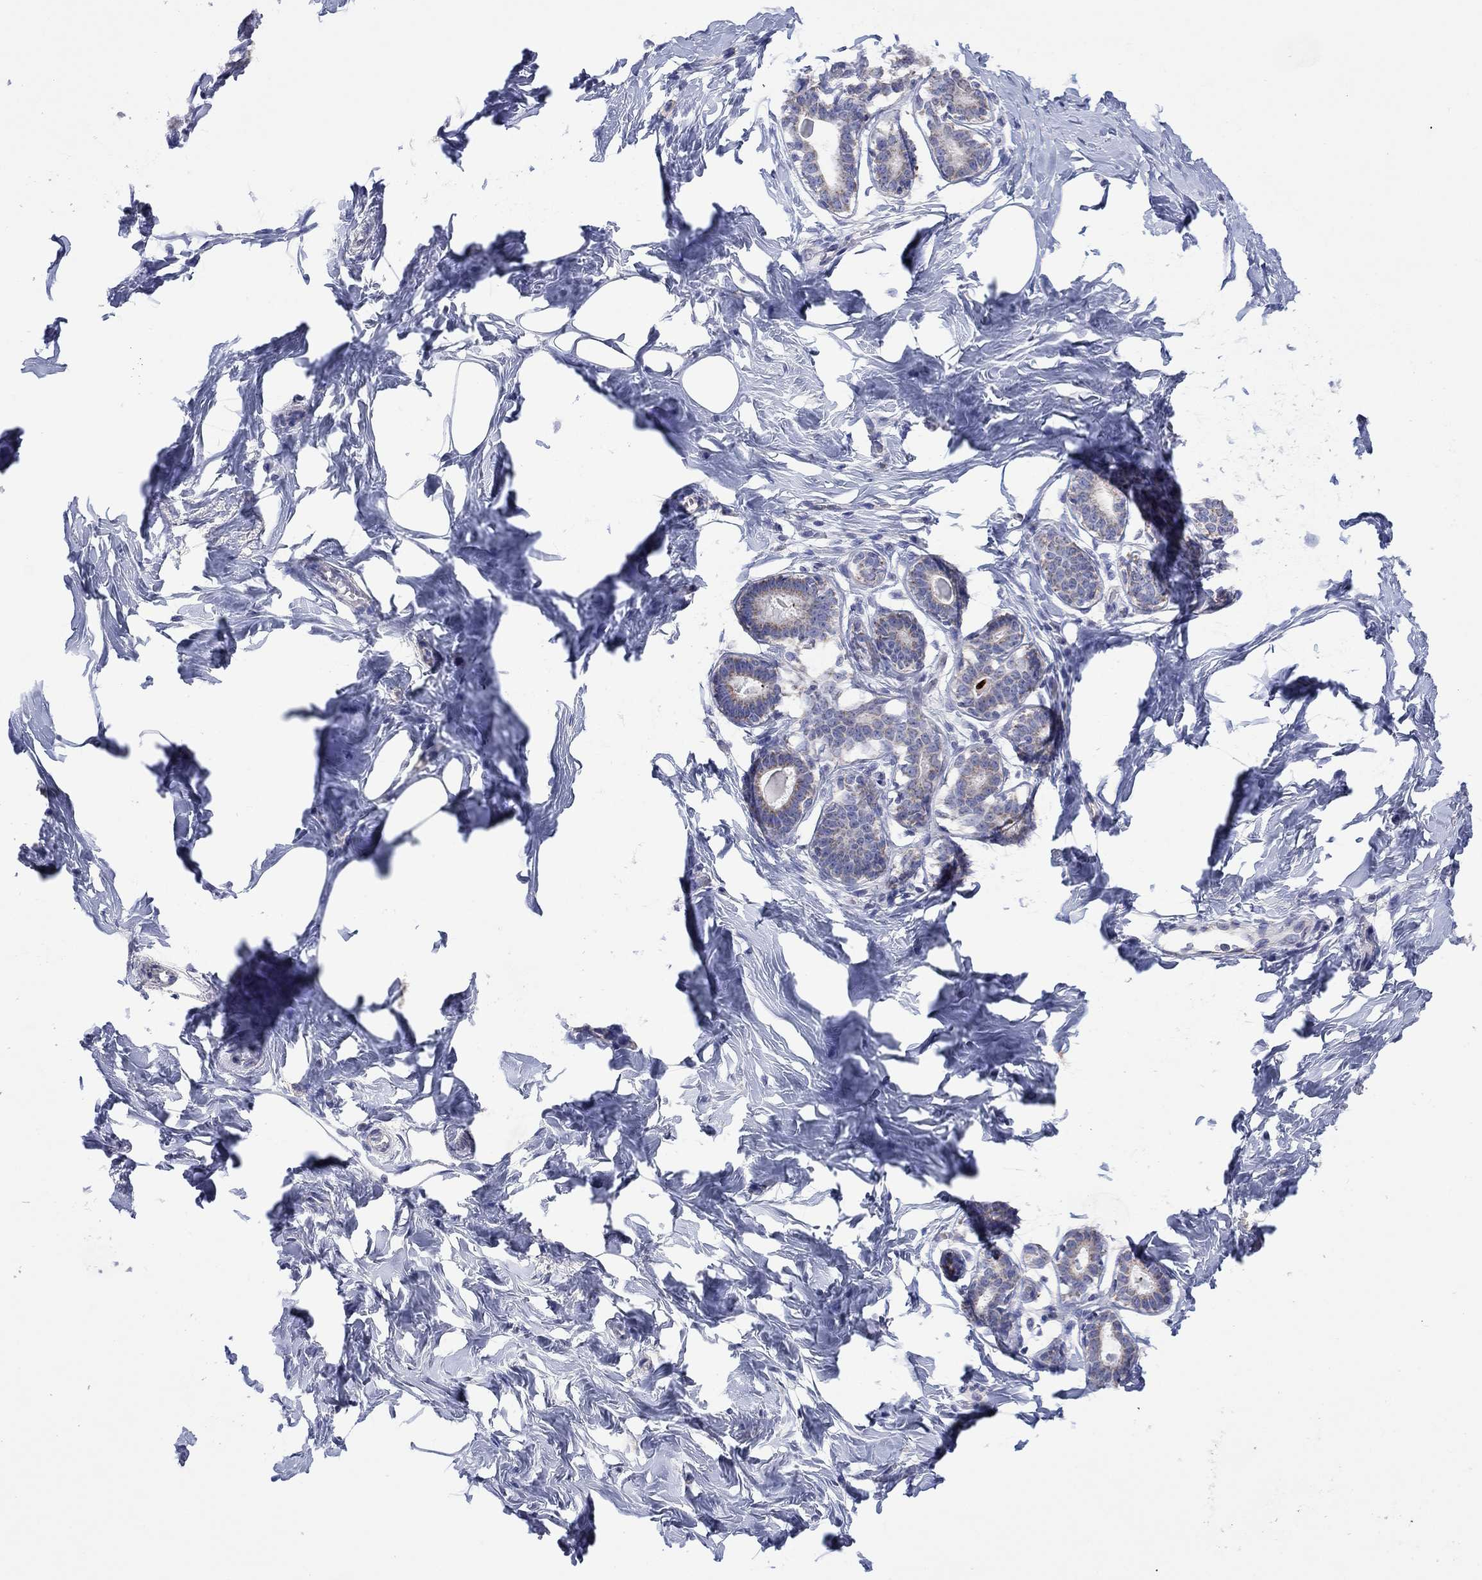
{"staining": {"intensity": "negative", "quantity": "none", "location": "none"}, "tissue": "breast", "cell_type": "Adipocytes", "image_type": "normal", "snomed": [{"axis": "morphology", "description": "Normal tissue, NOS"}, {"axis": "morphology", "description": "Lobular carcinoma, in situ"}, {"axis": "topography", "description": "Breast"}], "caption": "IHC of unremarkable human breast shows no staining in adipocytes. (DAB (3,3'-diaminobenzidine) immunohistochemistry visualized using brightfield microscopy, high magnification).", "gene": "CLVS1", "patient": {"sex": "female", "age": 35}}